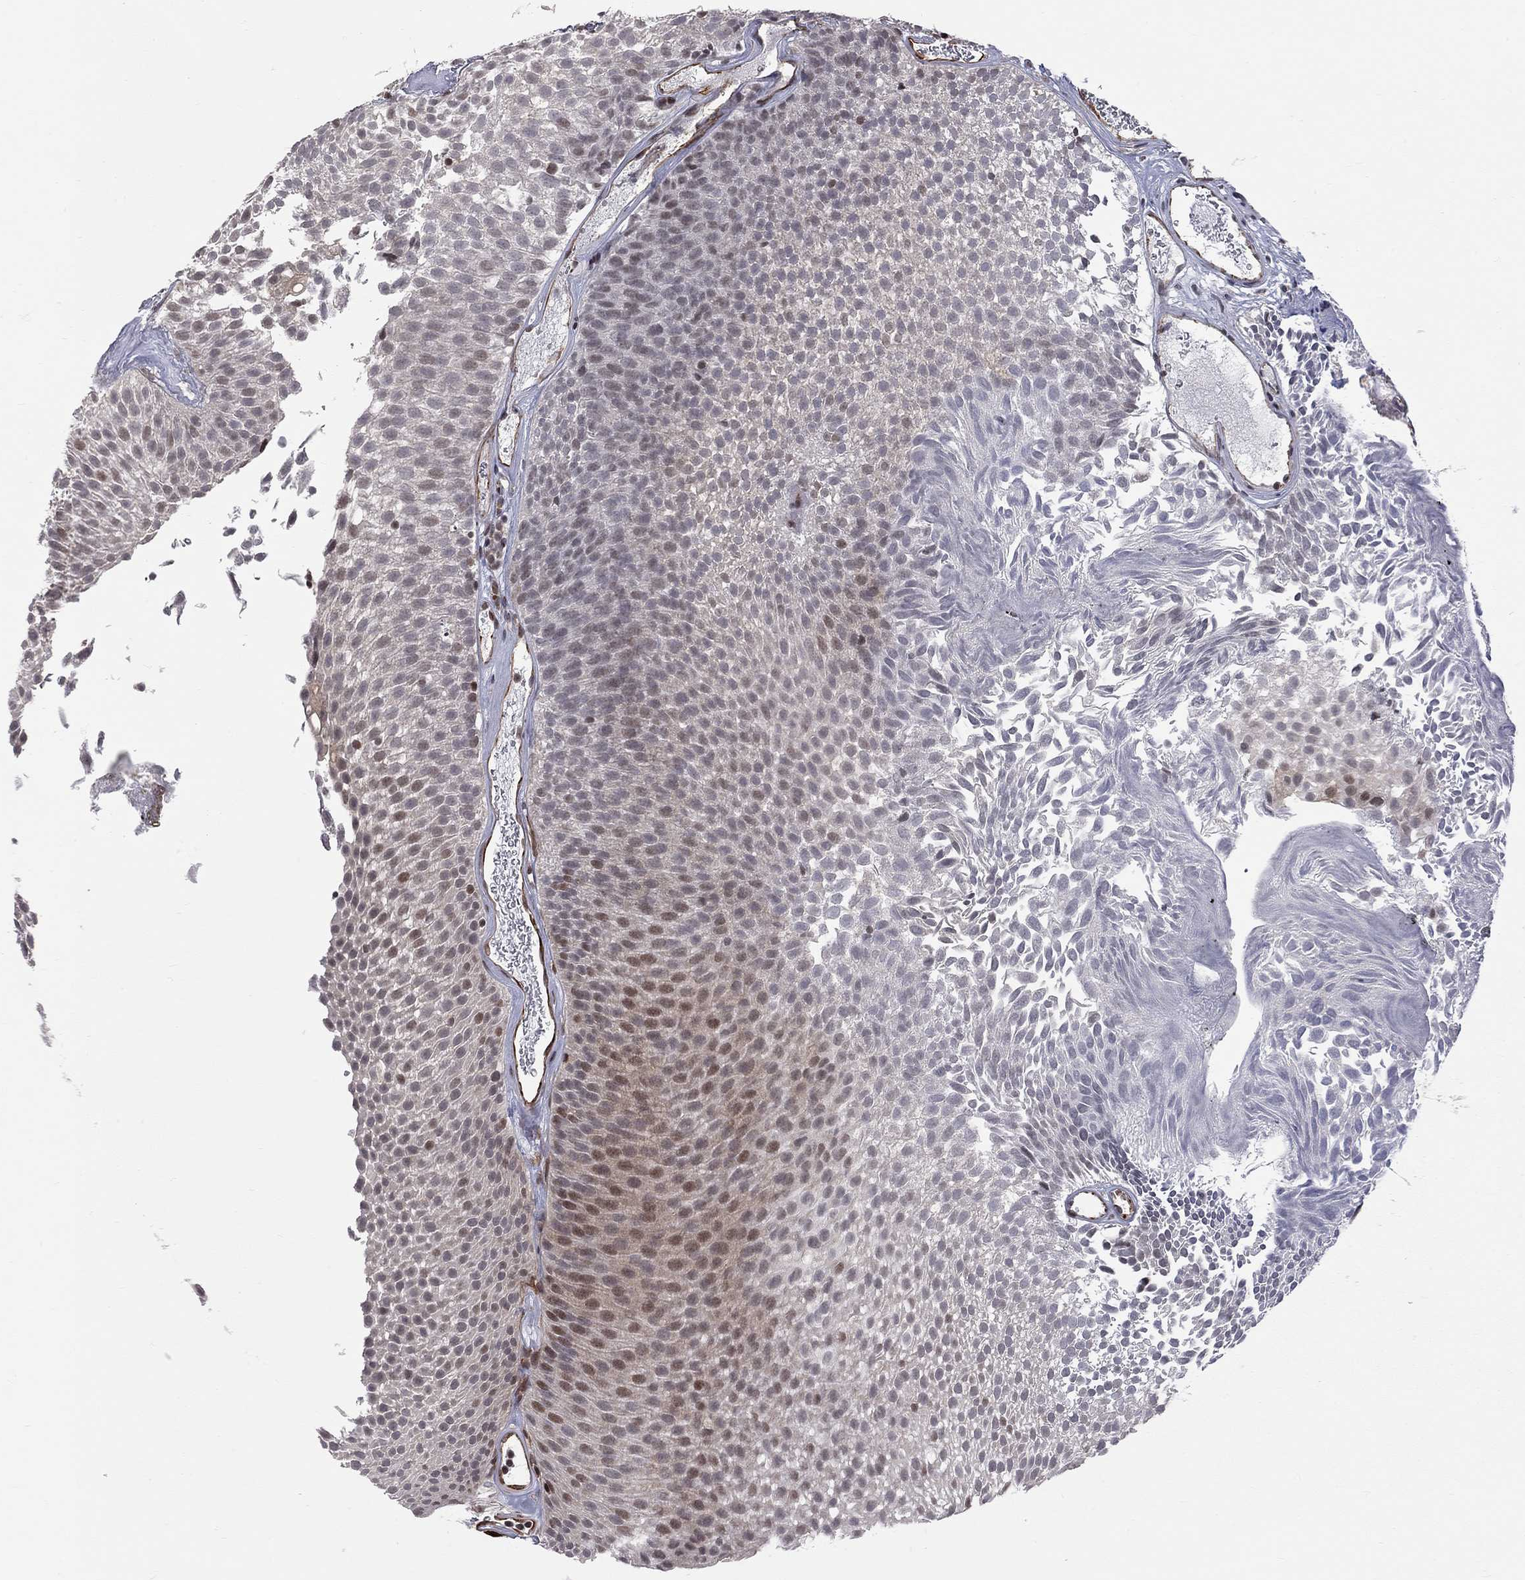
{"staining": {"intensity": "weak", "quantity": "<25%", "location": "nuclear"}, "tissue": "urothelial cancer", "cell_type": "Tumor cells", "image_type": "cancer", "snomed": [{"axis": "morphology", "description": "Urothelial carcinoma, Low grade"}, {"axis": "topography", "description": "Urinary bladder"}], "caption": "Tumor cells are negative for protein expression in human urothelial cancer. (Stains: DAB (3,3'-diaminobenzidine) immunohistochemistry with hematoxylin counter stain, Microscopy: brightfield microscopy at high magnification).", "gene": "MTNR1B", "patient": {"sex": "male", "age": 52}}